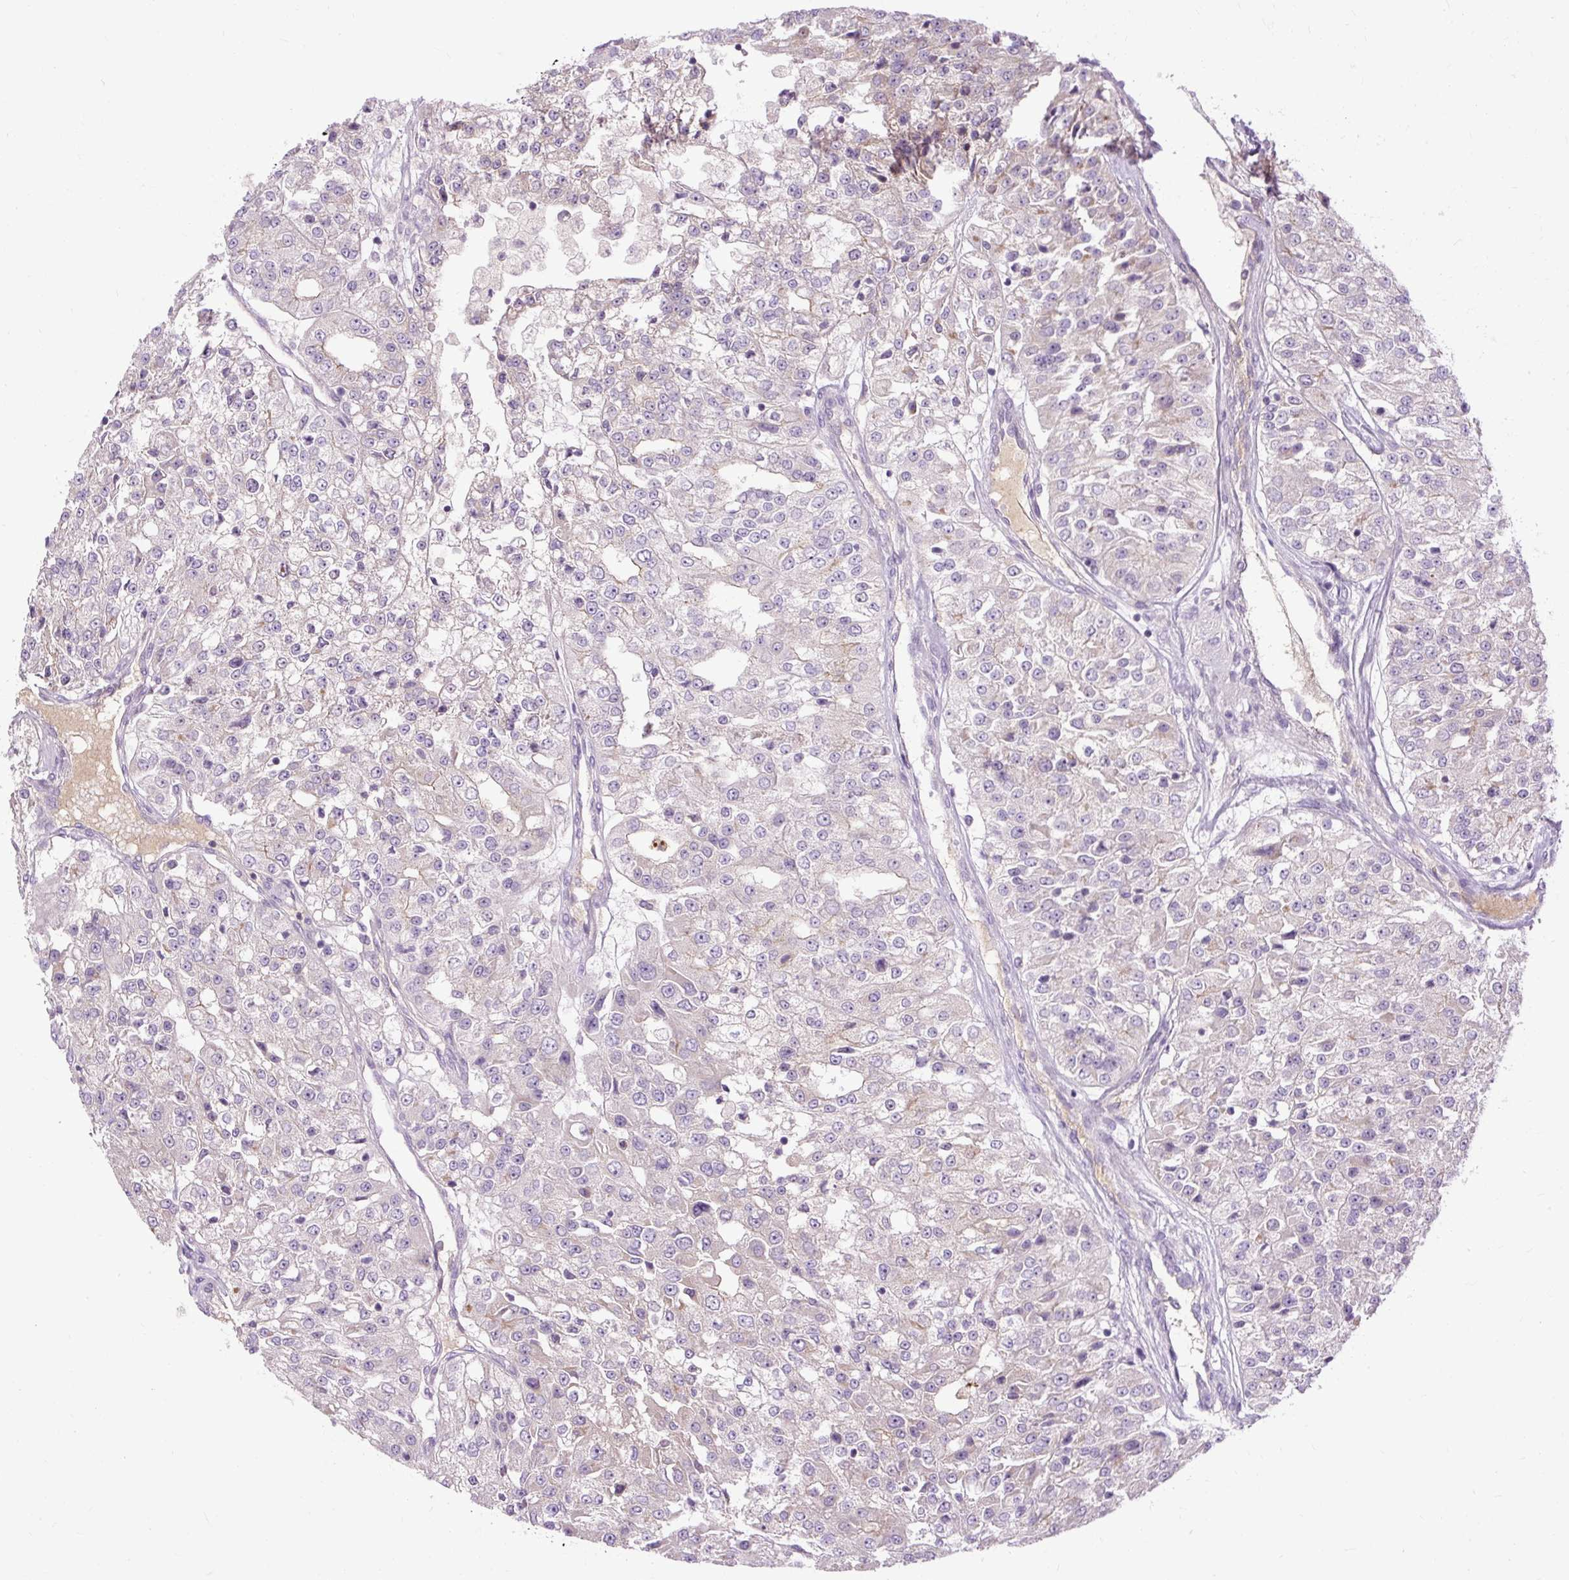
{"staining": {"intensity": "negative", "quantity": "none", "location": "none"}, "tissue": "renal cancer", "cell_type": "Tumor cells", "image_type": "cancer", "snomed": [{"axis": "morphology", "description": "Adenocarcinoma, NOS"}, {"axis": "topography", "description": "Kidney"}], "caption": "The immunohistochemistry micrograph has no significant expression in tumor cells of renal cancer (adenocarcinoma) tissue.", "gene": "ARRDC2", "patient": {"sex": "female", "age": 63}}